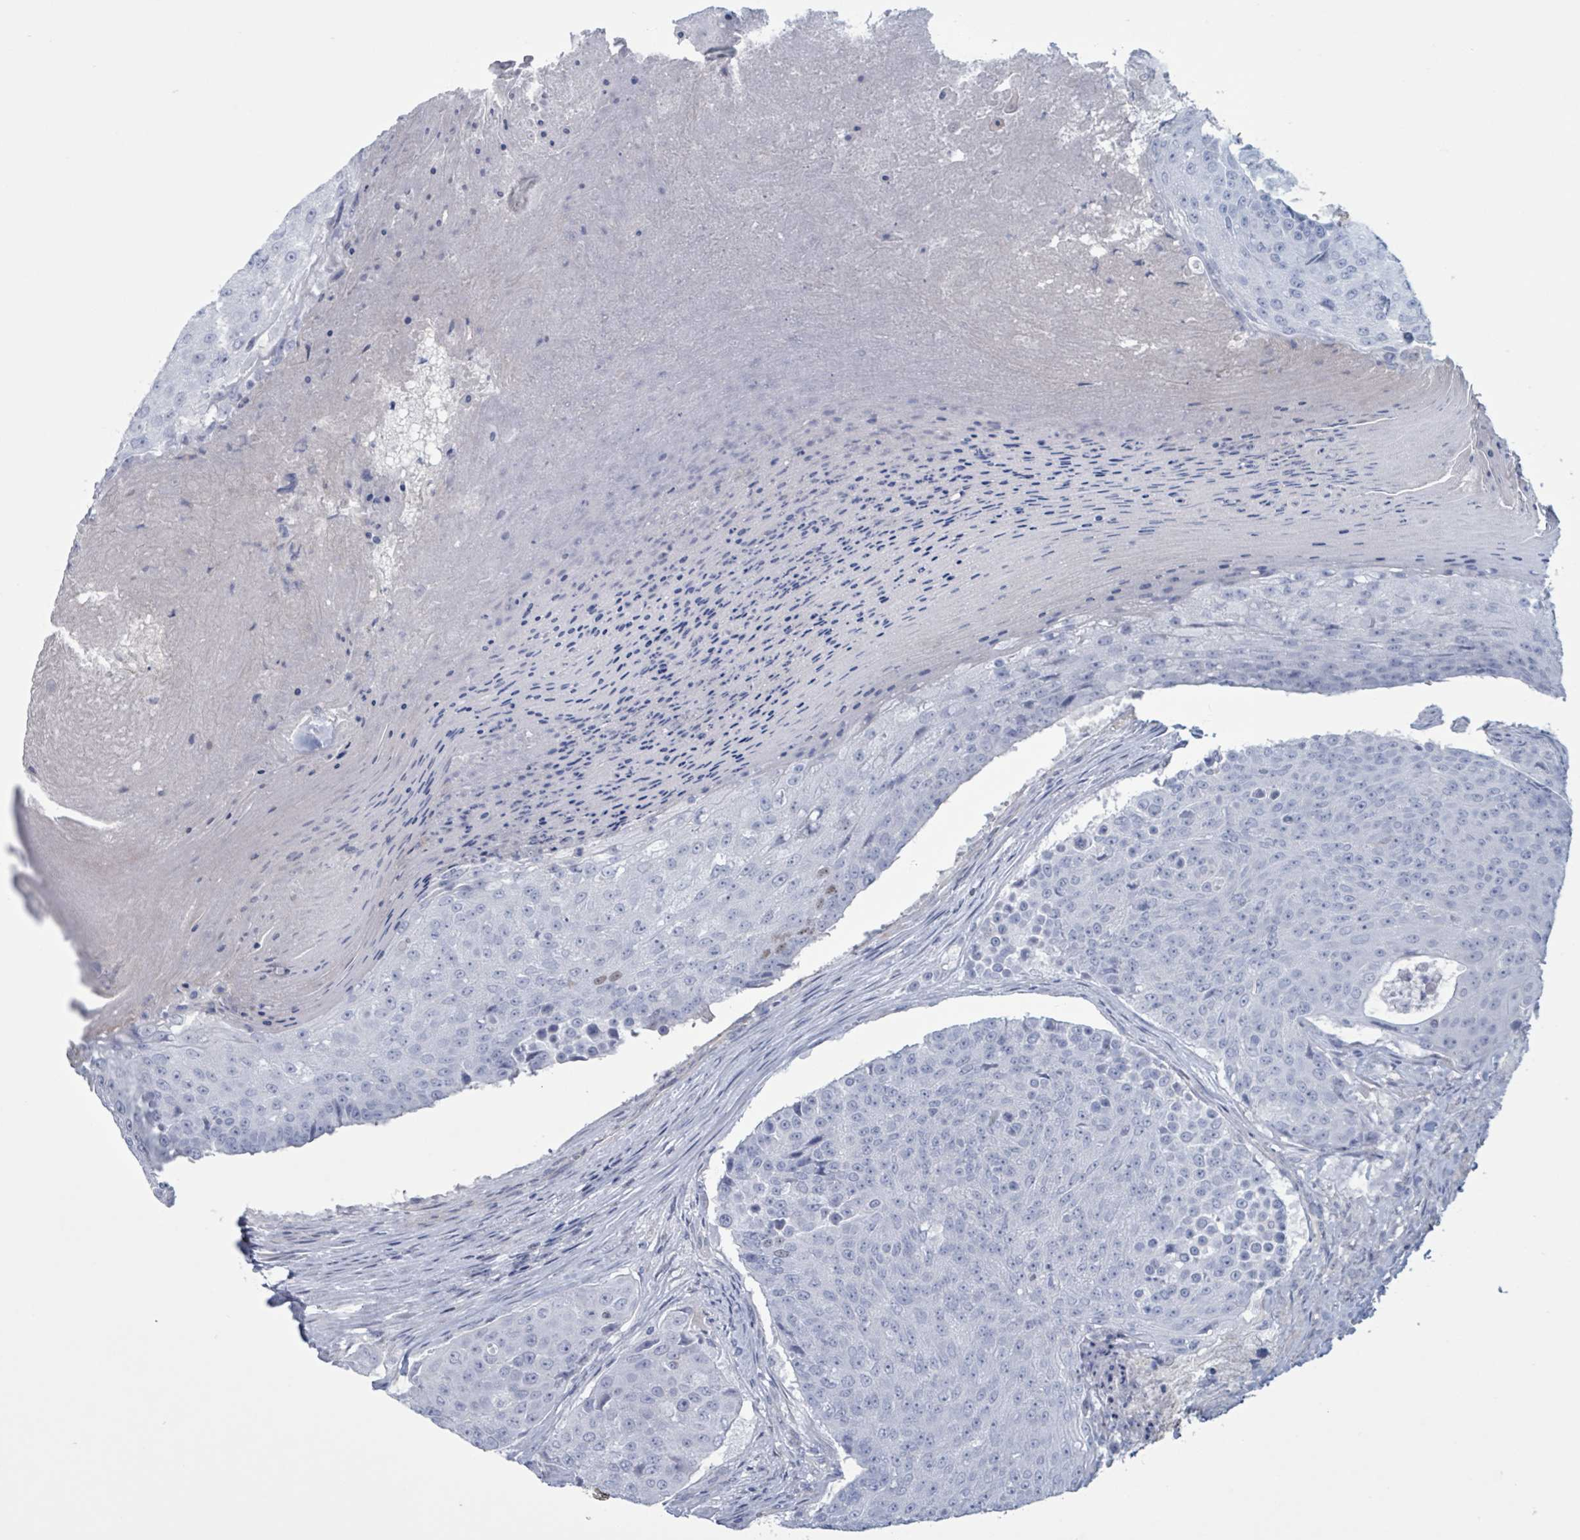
{"staining": {"intensity": "negative", "quantity": "none", "location": "none"}, "tissue": "urothelial cancer", "cell_type": "Tumor cells", "image_type": "cancer", "snomed": [{"axis": "morphology", "description": "Urothelial carcinoma, High grade"}, {"axis": "topography", "description": "Urinary bladder"}], "caption": "The immunohistochemistry (IHC) photomicrograph has no significant positivity in tumor cells of urothelial cancer tissue.", "gene": "CT45A5", "patient": {"sex": "female", "age": 63}}